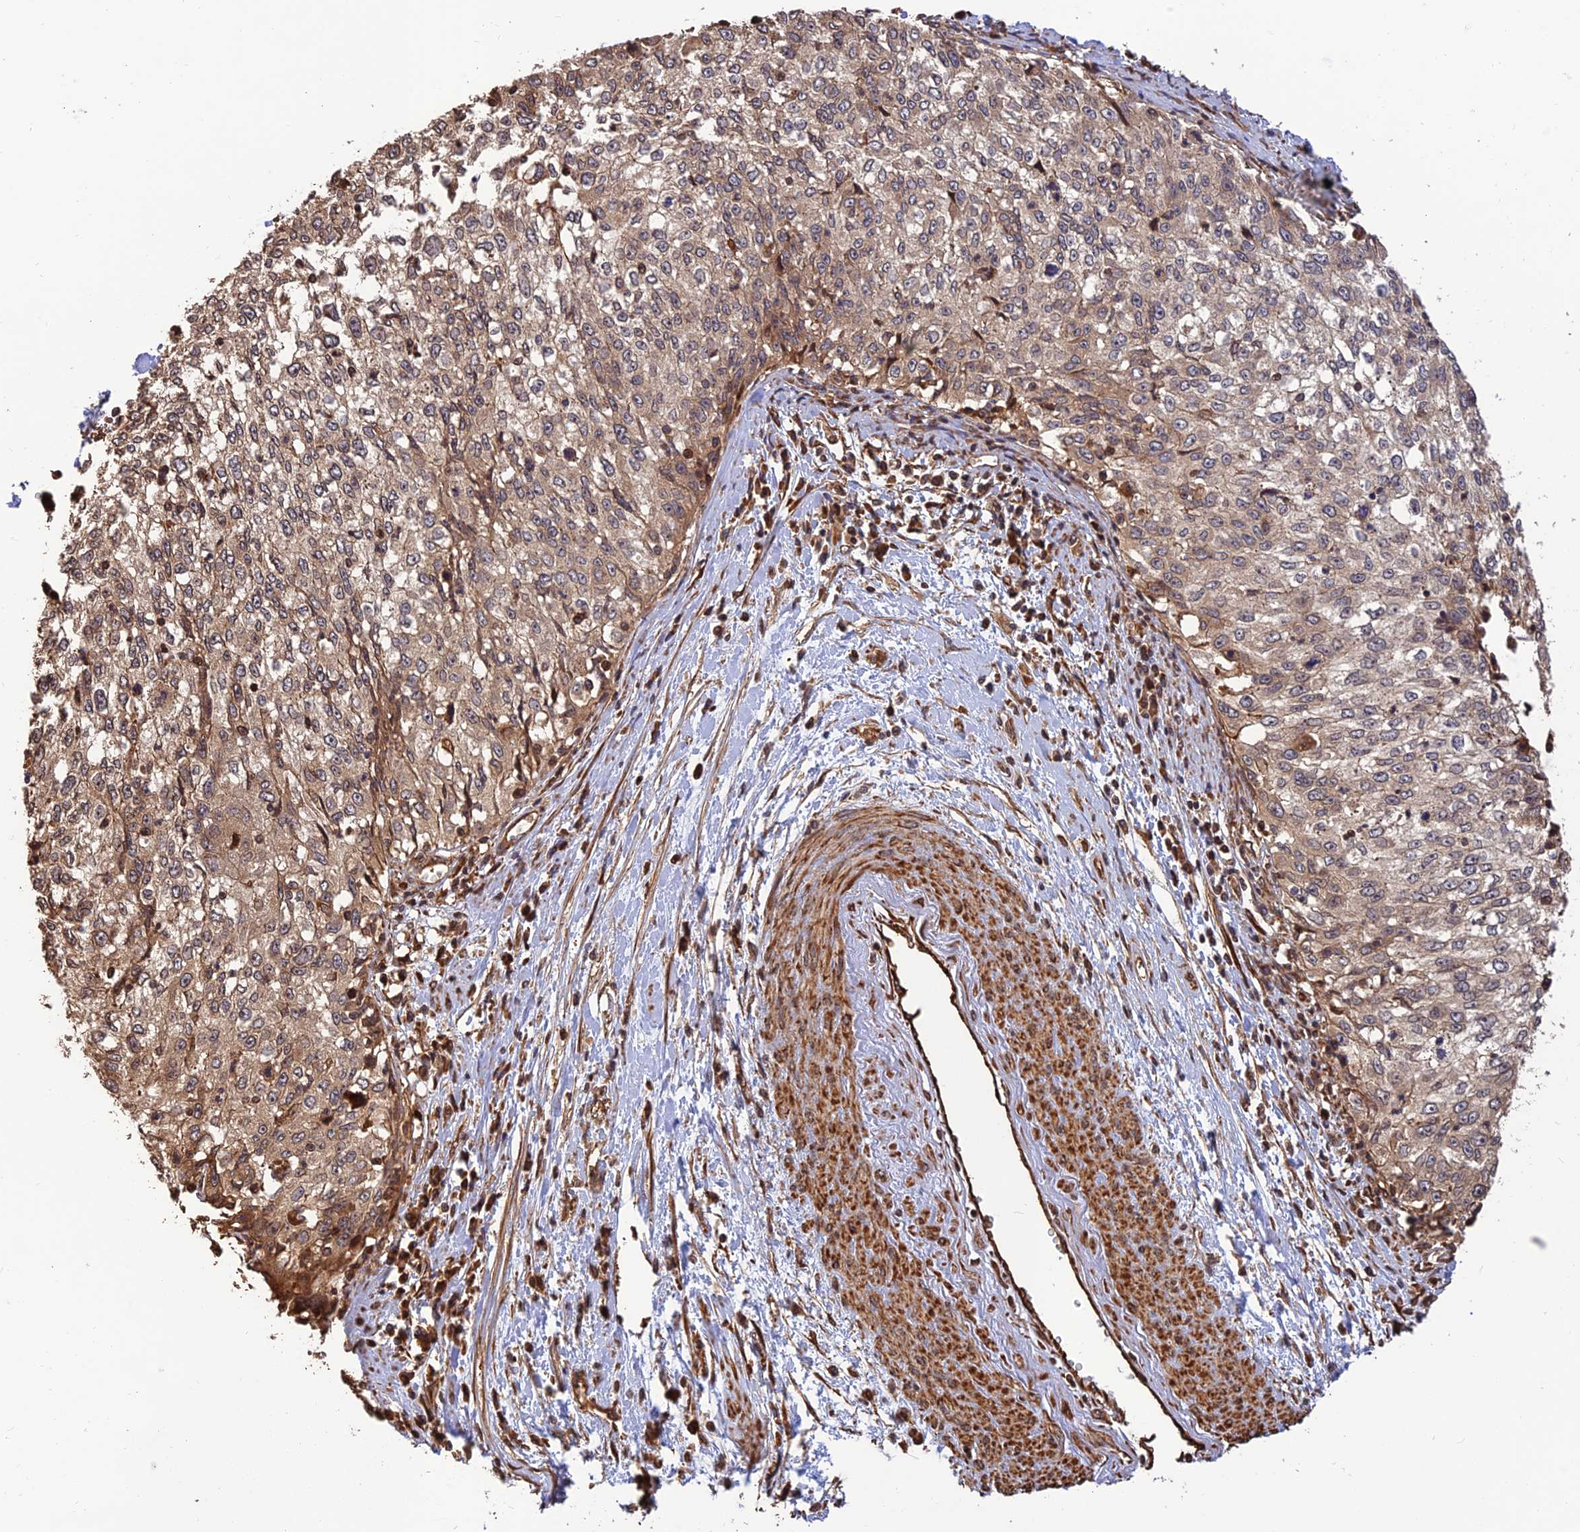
{"staining": {"intensity": "moderate", "quantity": ">75%", "location": "cytoplasmic/membranous"}, "tissue": "cervical cancer", "cell_type": "Tumor cells", "image_type": "cancer", "snomed": [{"axis": "morphology", "description": "Squamous cell carcinoma, NOS"}, {"axis": "topography", "description": "Cervix"}], "caption": "Cervical cancer tissue shows moderate cytoplasmic/membranous positivity in approximately >75% of tumor cells, visualized by immunohistochemistry. (Brightfield microscopy of DAB IHC at high magnification).", "gene": "CREBL2", "patient": {"sex": "female", "age": 57}}